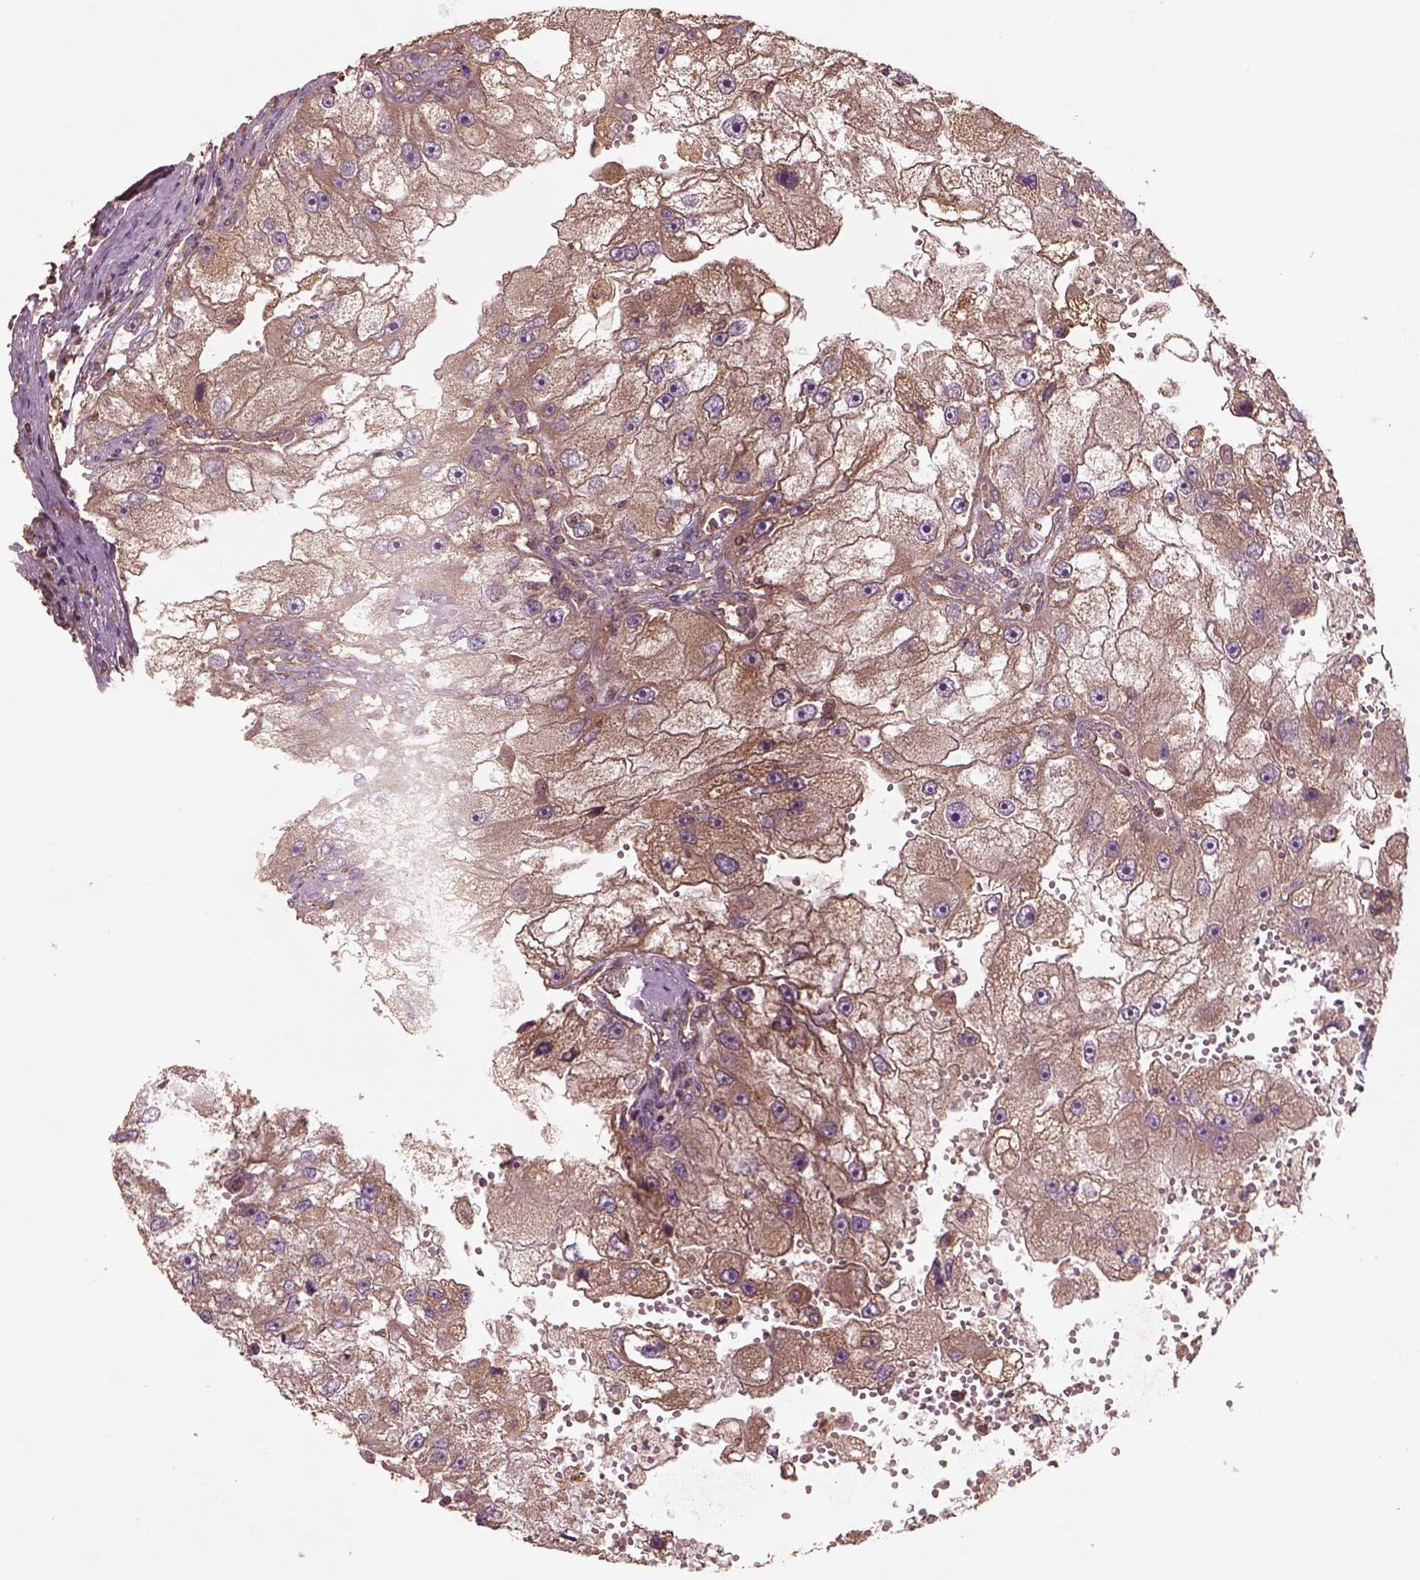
{"staining": {"intensity": "weak", "quantity": ">75%", "location": "cytoplasmic/membranous"}, "tissue": "renal cancer", "cell_type": "Tumor cells", "image_type": "cancer", "snomed": [{"axis": "morphology", "description": "Adenocarcinoma, NOS"}, {"axis": "topography", "description": "Kidney"}], "caption": "Weak cytoplasmic/membranous expression is present in approximately >75% of tumor cells in renal cancer (adenocarcinoma).", "gene": "TRADD", "patient": {"sex": "male", "age": 63}}